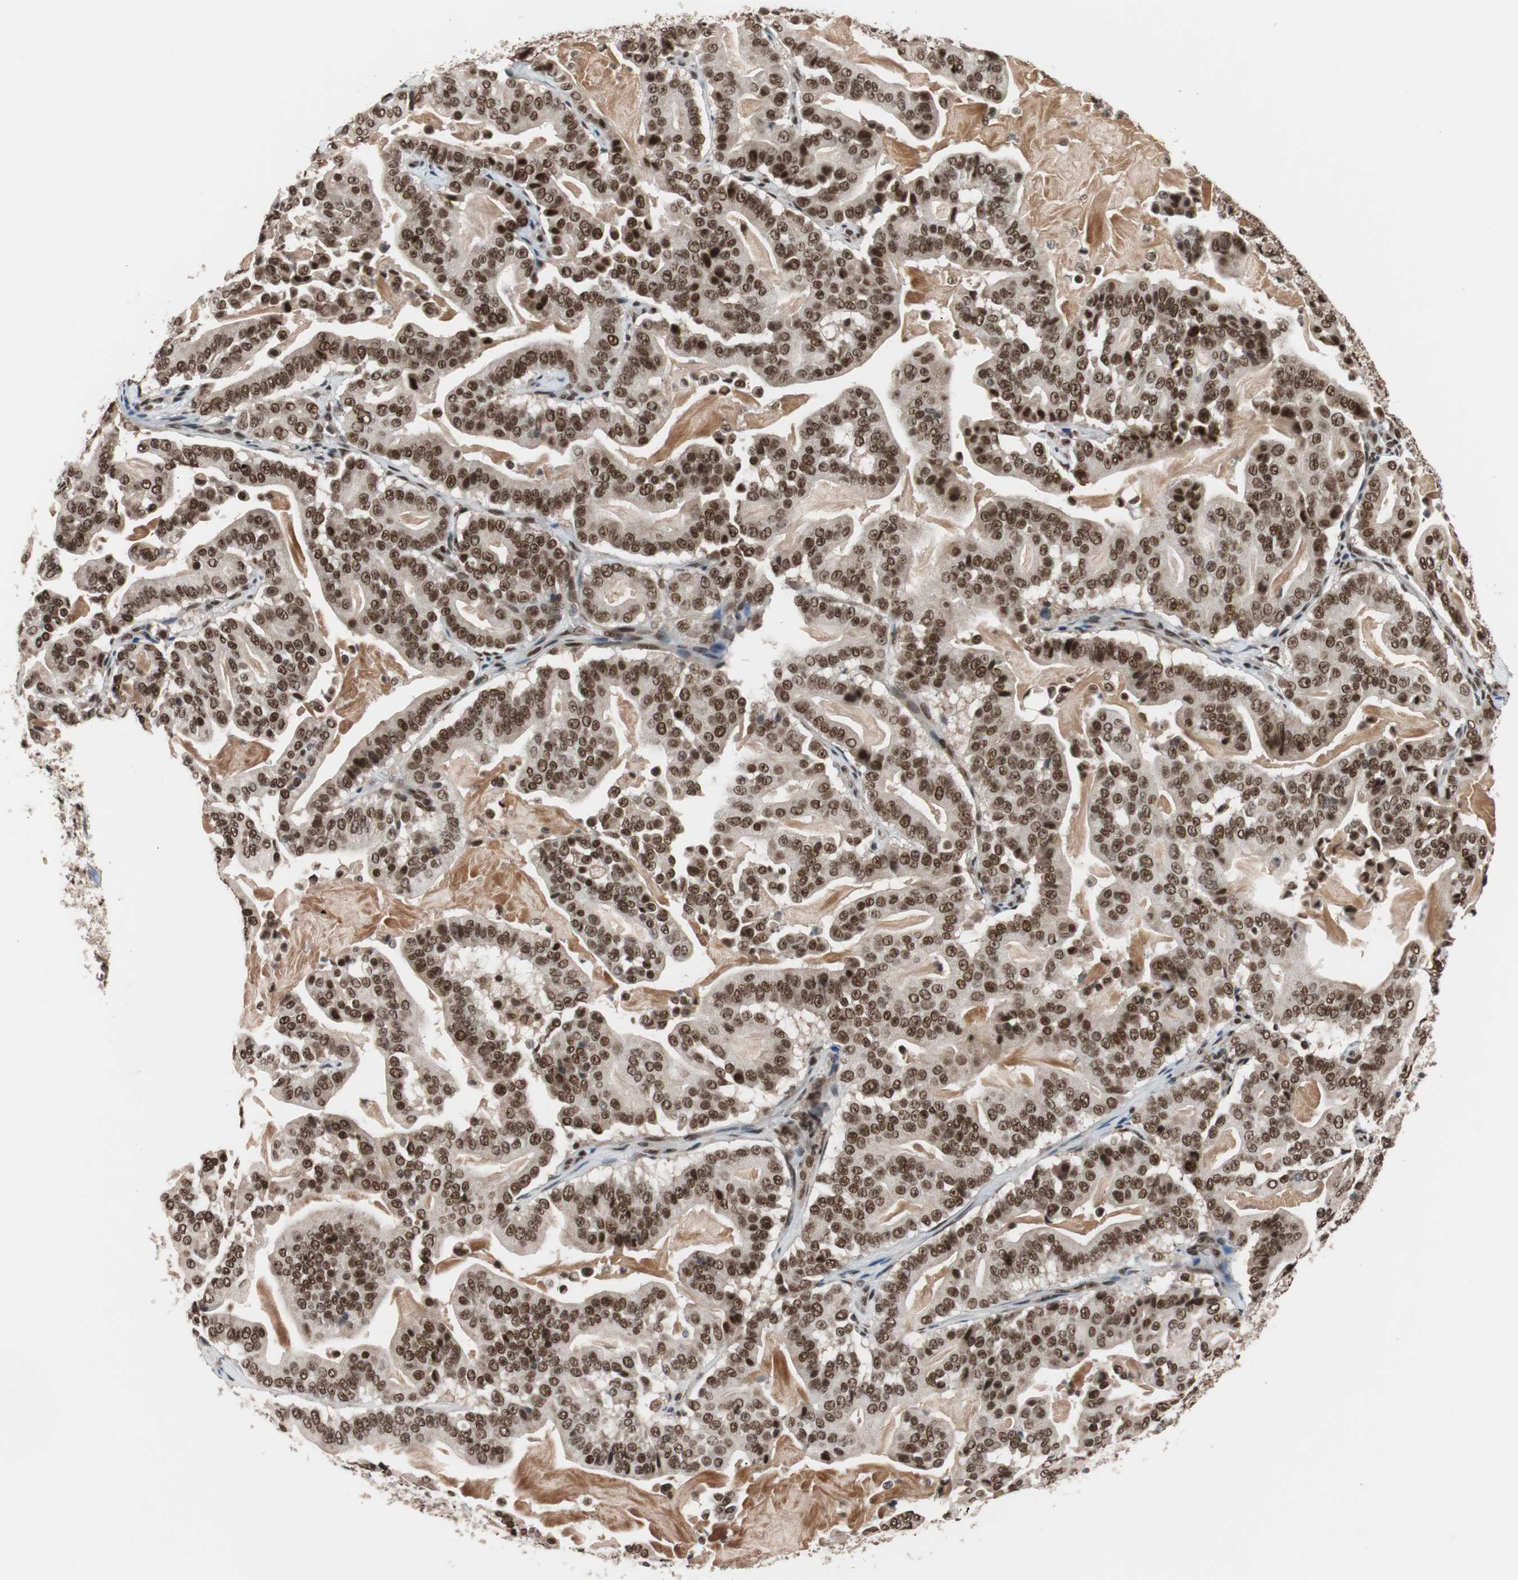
{"staining": {"intensity": "strong", "quantity": ">75%", "location": "nuclear"}, "tissue": "pancreatic cancer", "cell_type": "Tumor cells", "image_type": "cancer", "snomed": [{"axis": "morphology", "description": "Adenocarcinoma, NOS"}, {"axis": "topography", "description": "Pancreas"}], "caption": "Protein staining demonstrates strong nuclear staining in about >75% of tumor cells in pancreatic adenocarcinoma.", "gene": "CHAMP1", "patient": {"sex": "male", "age": 63}}